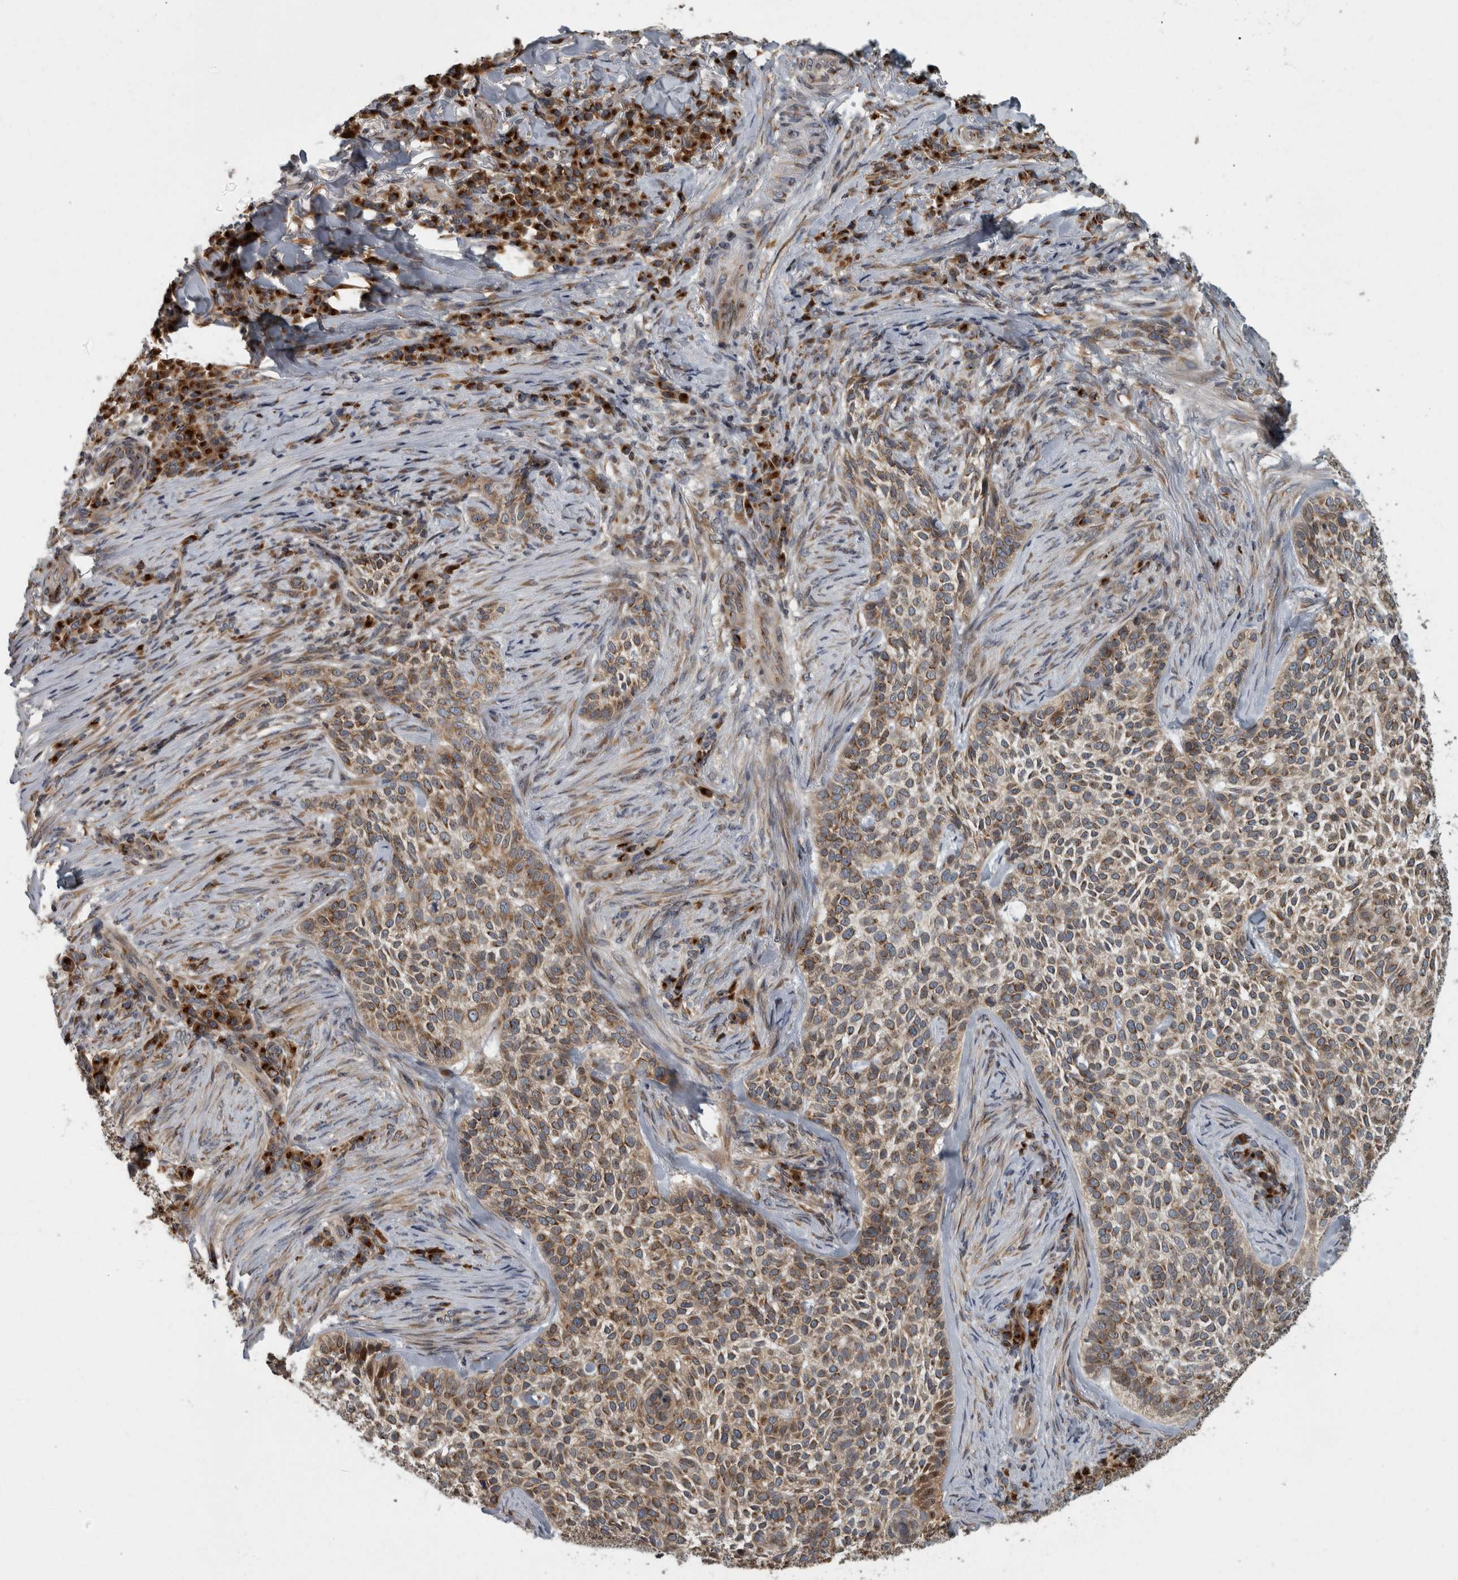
{"staining": {"intensity": "weak", "quantity": ">75%", "location": "cytoplasmic/membranous"}, "tissue": "skin cancer", "cell_type": "Tumor cells", "image_type": "cancer", "snomed": [{"axis": "morphology", "description": "Basal cell carcinoma"}, {"axis": "topography", "description": "Skin"}], "caption": "Protein staining by IHC shows weak cytoplasmic/membranous expression in about >75% of tumor cells in skin cancer.", "gene": "LMAN2L", "patient": {"sex": "female", "age": 64}}